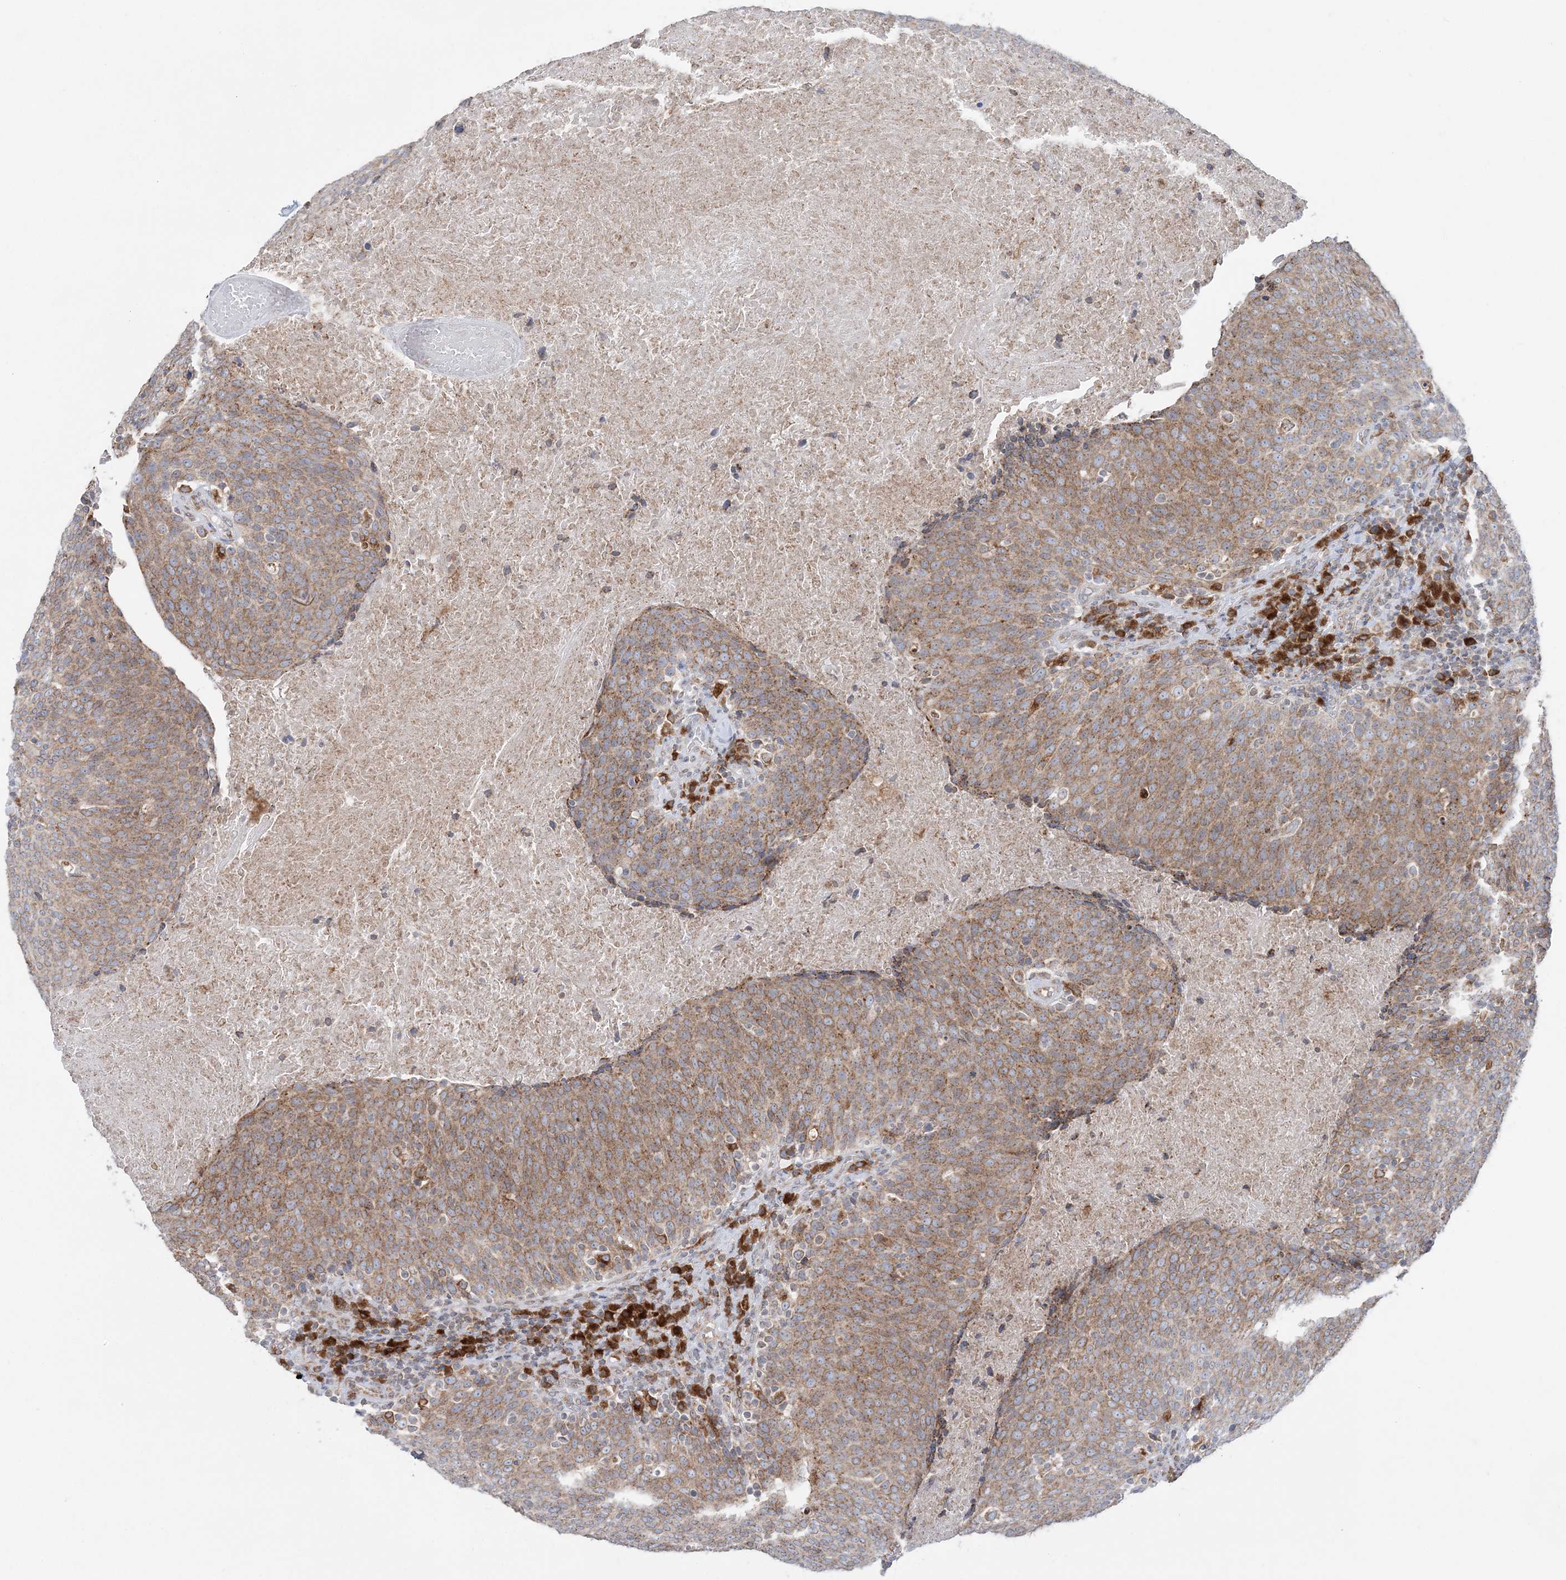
{"staining": {"intensity": "weak", "quantity": ">75%", "location": "cytoplasmic/membranous"}, "tissue": "head and neck cancer", "cell_type": "Tumor cells", "image_type": "cancer", "snomed": [{"axis": "morphology", "description": "Squamous cell carcinoma, NOS"}, {"axis": "morphology", "description": "Squamous cell carcinoma, metastatic, NOS"}, {"axis": "topography", "description": "Lymph node"}, {"axis": "topography", "description": "Head-Neck"}], "caption": "Weak cytoplasmic/membranous positivity for a protein is appreciated in about >75% of tumor cells of head and neck cancer using IHC.", "gene": "TMED10", "patient": {"sex": "male", "age": 62}}